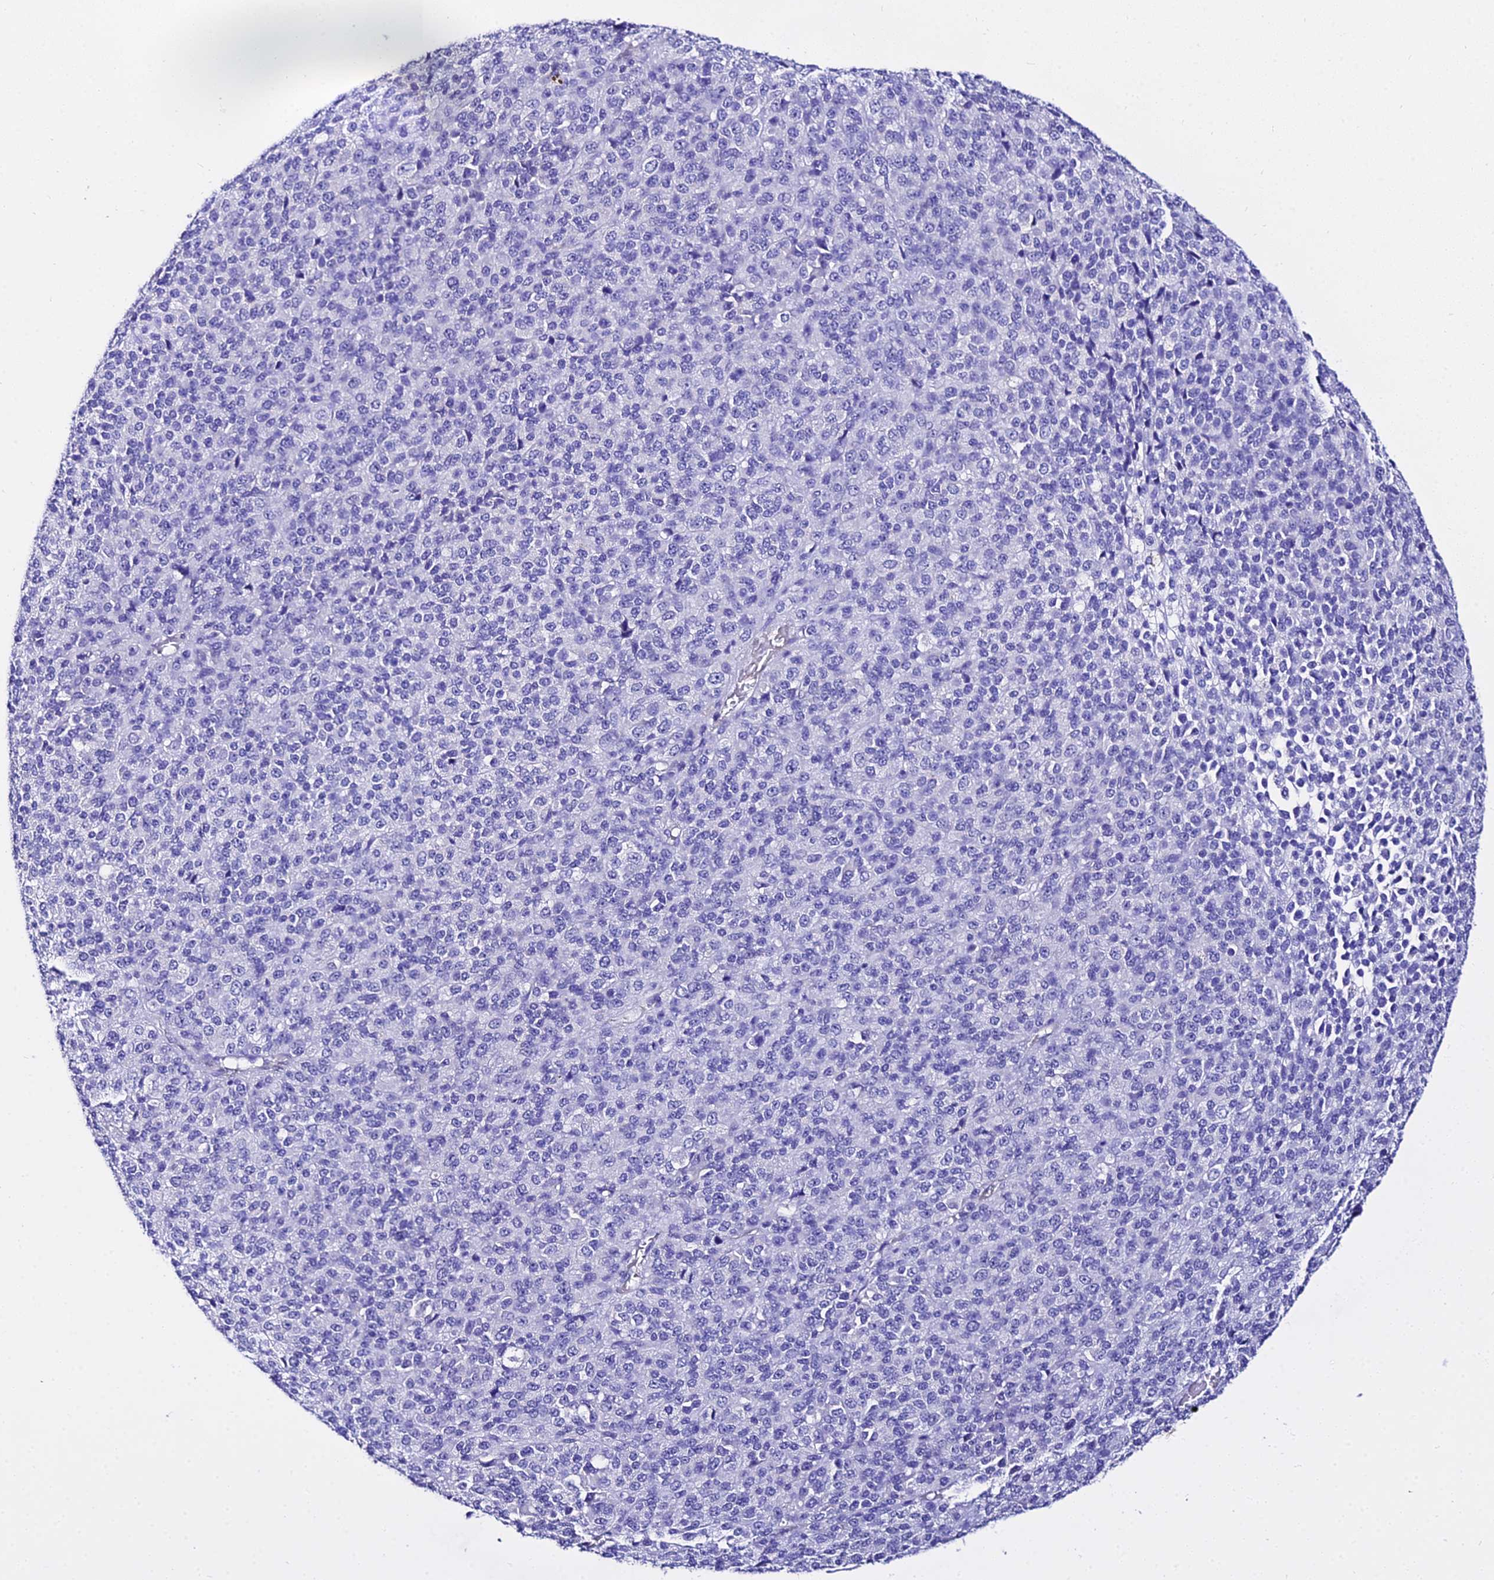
{"staining": {"intensity": "negative", "quantity": "none", "location": "none"}, "tissue": "melanoma", "cell_type": "Tumor cells", "image_type": "cancer", "snomed": [{"axis": "morphology", "description": "Malignant melanoma, Metastatic site"}, {"axis": "topography", "description": "Brain"}], "caption": "DAB (3,3'-diaminobenzidine) immunohistochemical staining of human melanoma shows no significant expression in tumor cells.", "gene": "DEFB106A", "patient": {"sex": "female", "age": 56}}